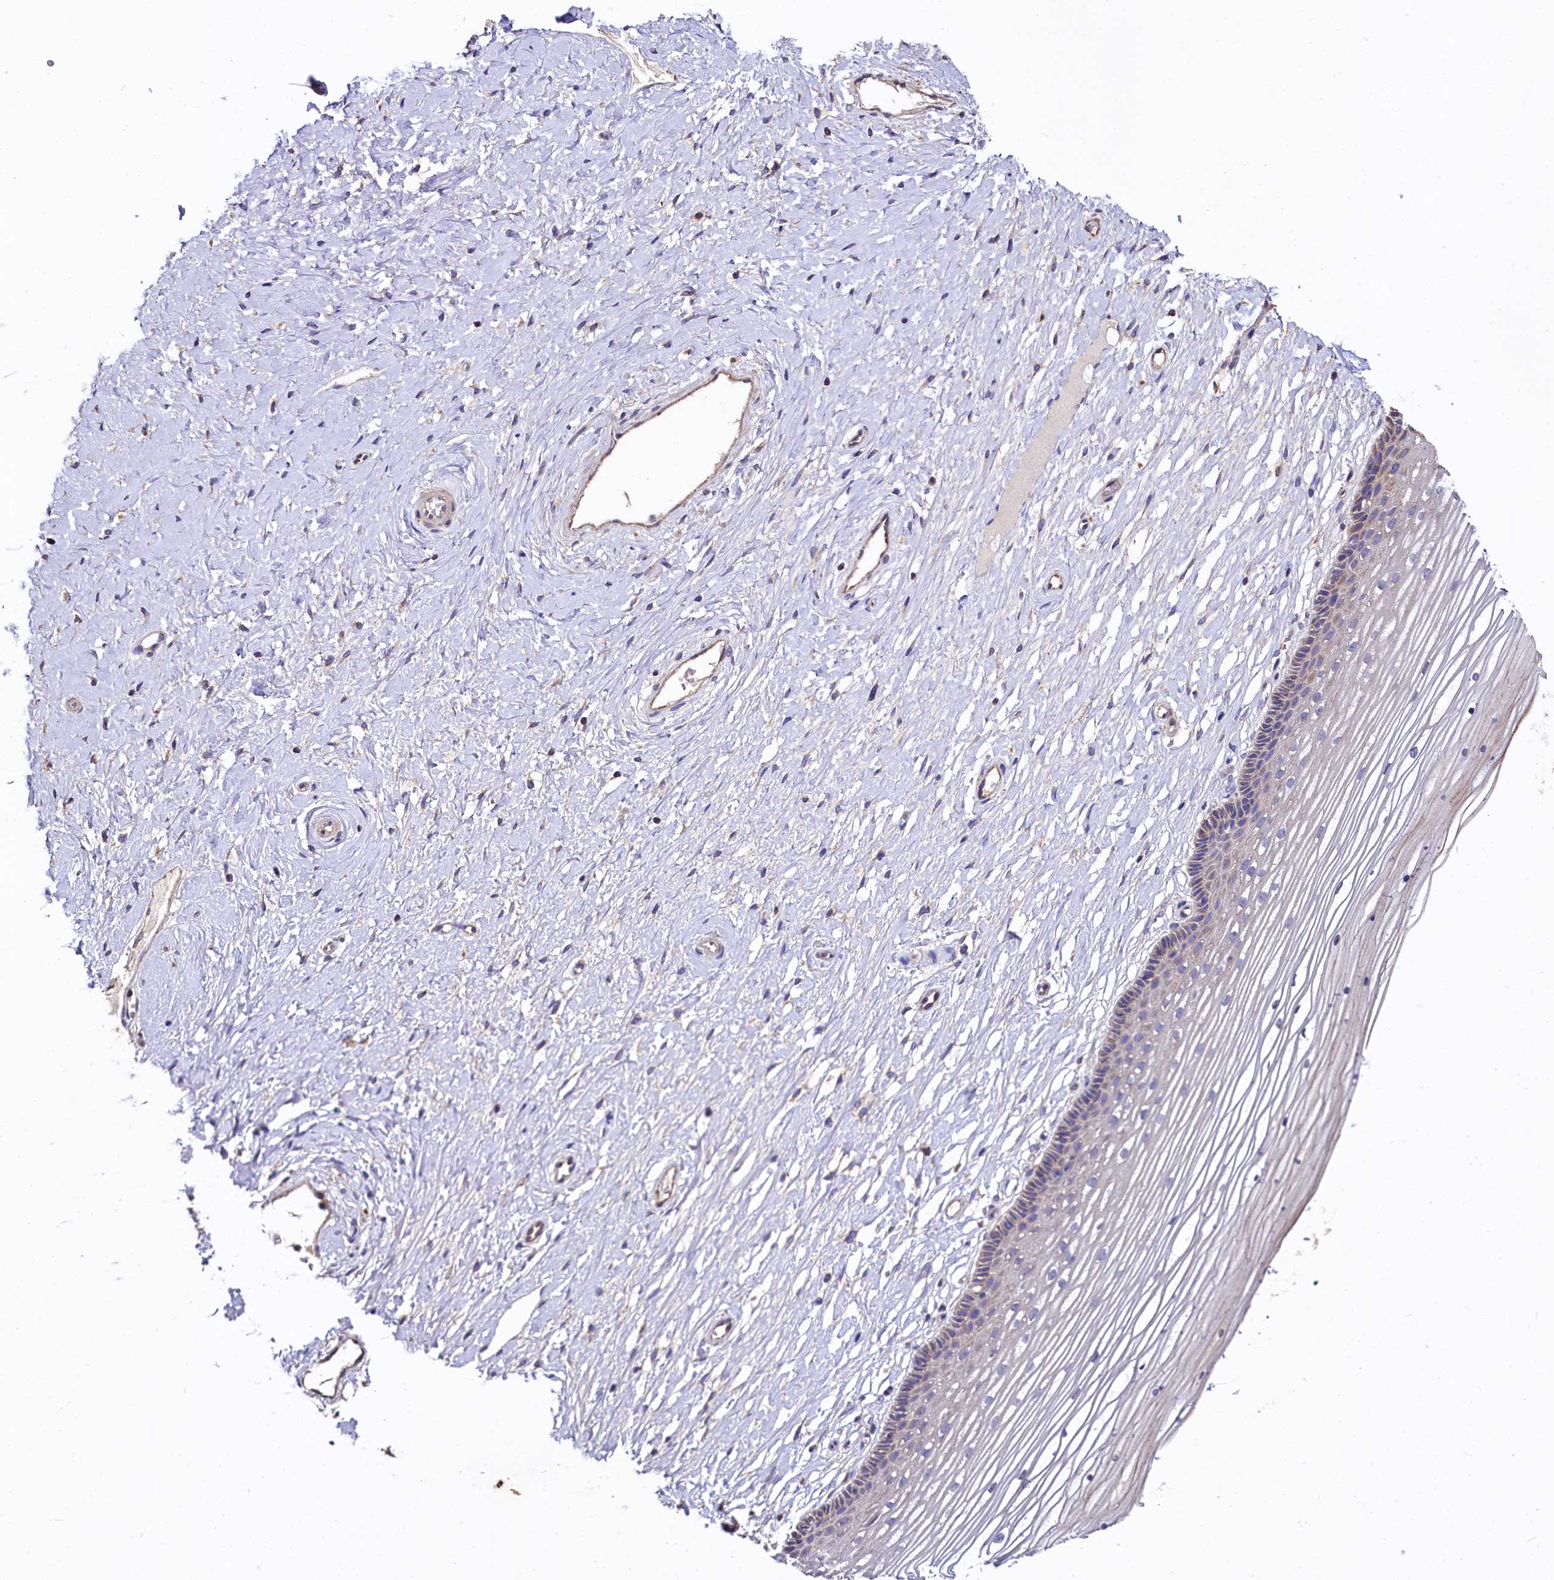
{"staining": {"intensity": "weak", "quantity": "25%-75%", "location": "cytoplasmic/membranous"}, "tissue": "vagina", "cell_type": "Squamous epithelial cells", "image_type": "normal", "snomed": [{"axis": "morphology", "description": "Normal tissue, NOS"}, {"axis": "topography", "description": "Vagina"}, {"axis": "topography", "description": "Cervix"}], "caption": "About 25%-75% of squamous epithelial cells in unremarkable human vagina demonstrate weak cytoplasmic/membranous protein expression as visualized by brown immunohistochemical staining.", "gene": "SPRYD3", "patient": {"sex": "female", "age": 40}}